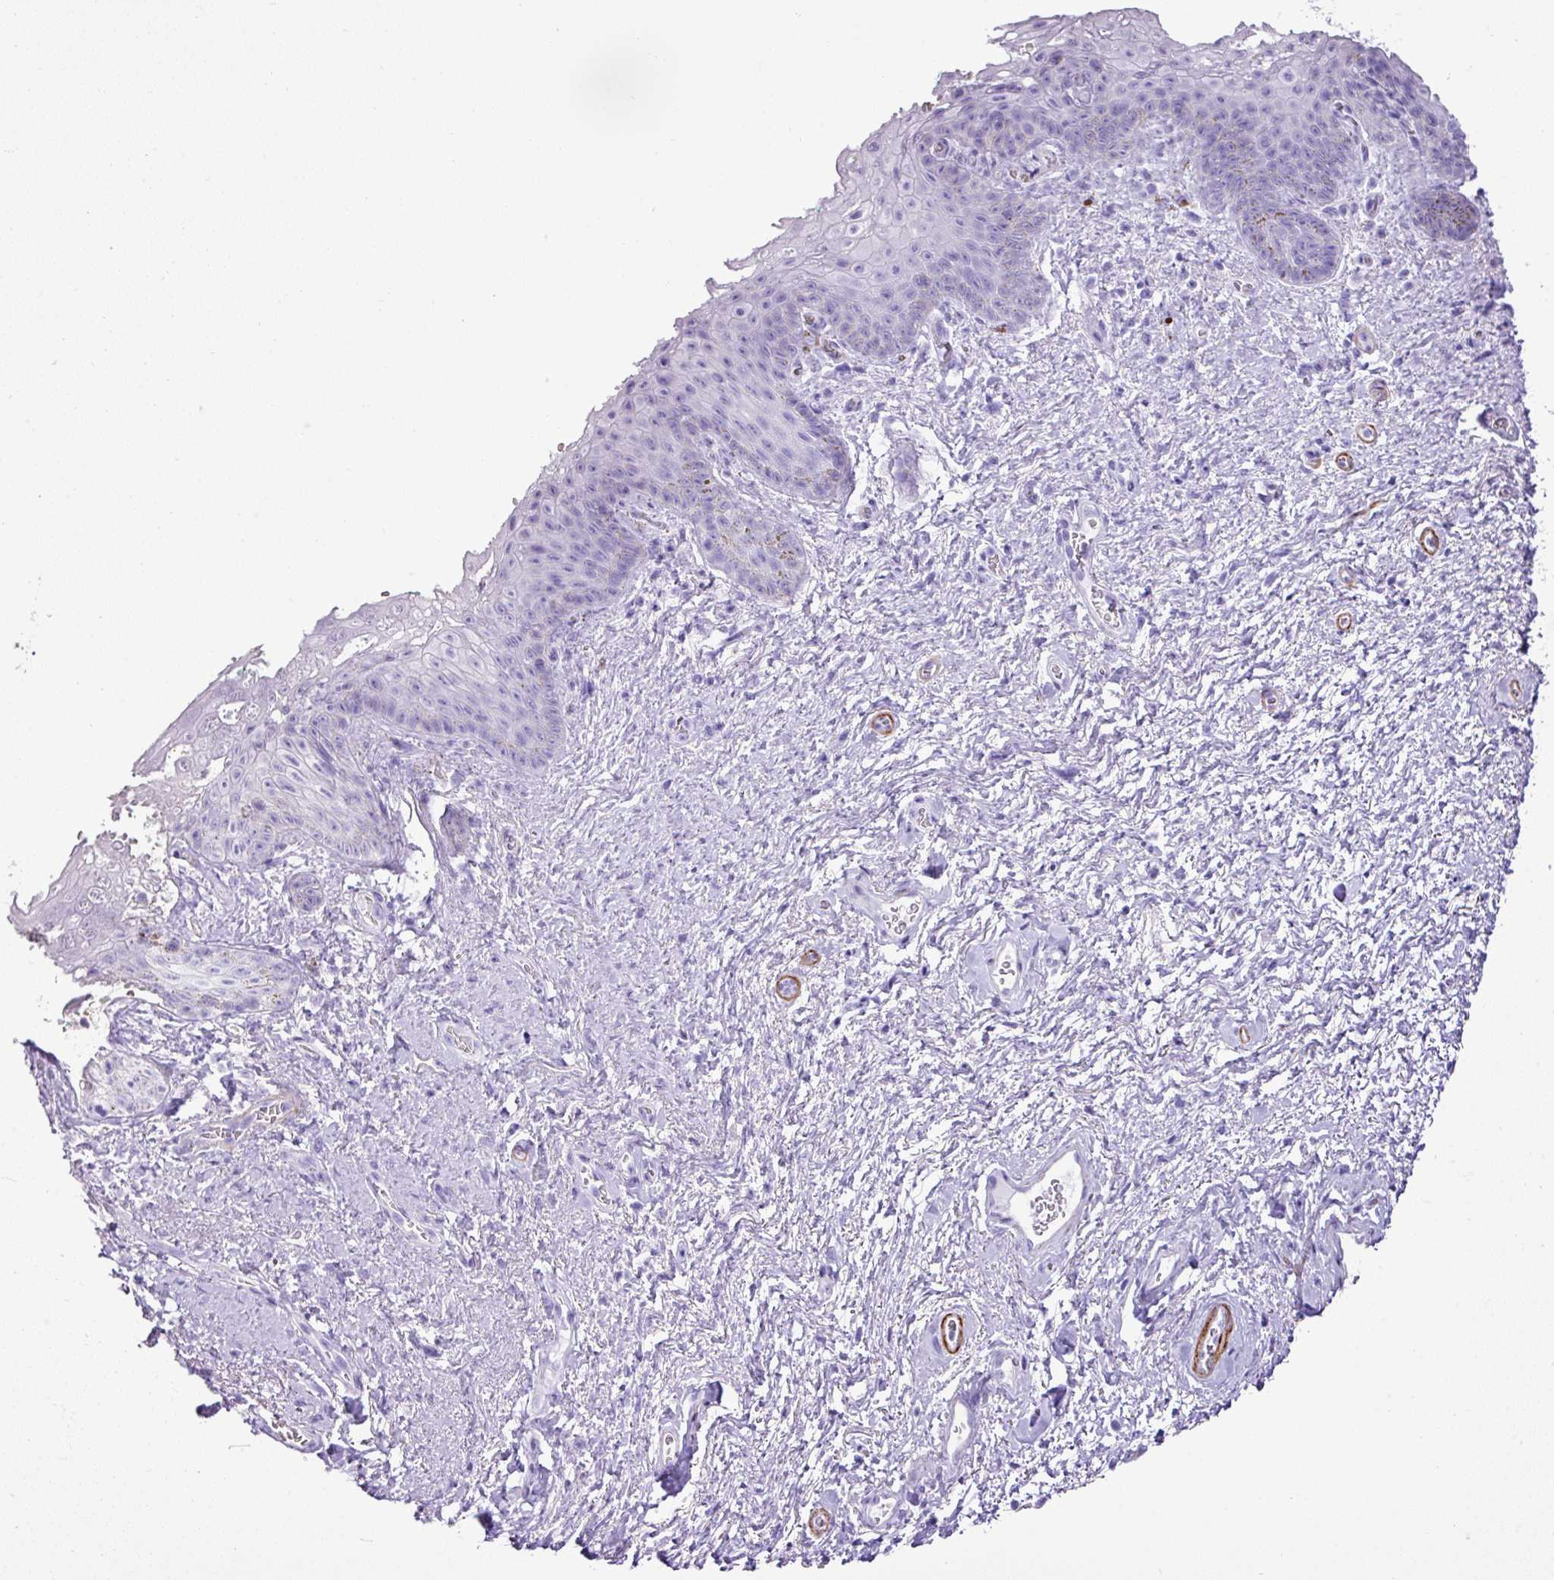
{"staining": {"intensity": "negative", "quantity": "none", "location": "none"}, "tissue": "vagina", "cell_type": "Squamous epithelial cells", "image_type": "normal", "snomed": [{"axis": "morphology", "description": "Normal tissue, NOS"}, {"axis": "topography", "description": "Vulva"}, {"axis": "topography", "description": "Vagina"}, {"axis": "topography", "description": "Peripheral nerve tissue"}], "caption": "Squamous epithelial cells are negative for brown protein staining in benign vagina. (DAB IHC visualized using brightfield microscopy, high magnification).", "gene": "ZSCAN5A", "patient": {"sex": "female", "age": 66}}